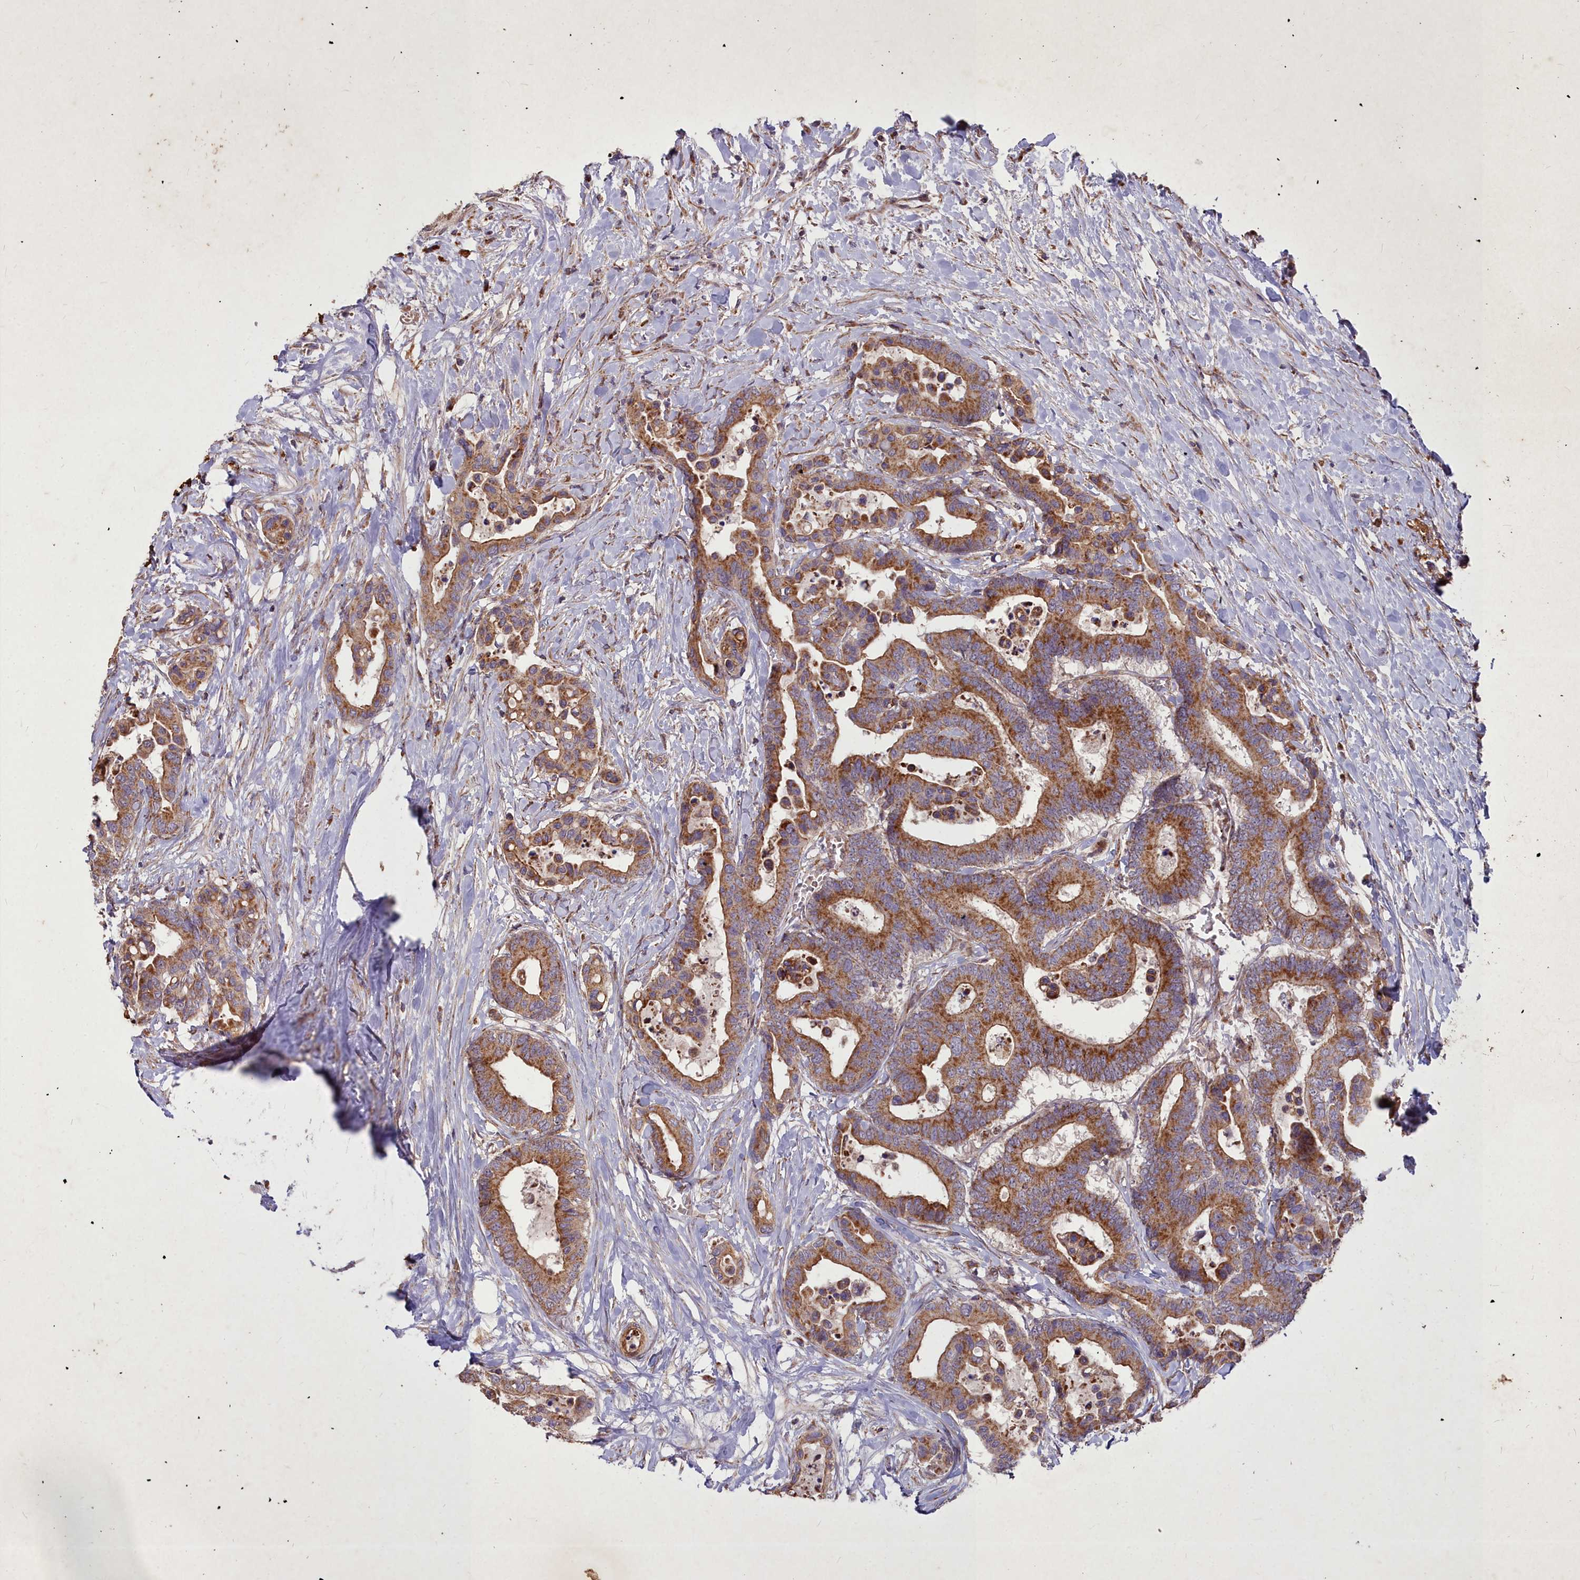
{"staining": {"intensity": "moderate", "quantity": ">75%", "location": "cytoplasmic/membranous"}, "tissue": "colorectal cancer", "cell_type": "Tumor cells", "image_type": "cancer", "snomed": [{"axis": "morphology", "description": "Normal tissue, NOS"}, {"axis": "morphology", "description": "Adenocarcinoma, NOS"}, {"axis": "topography", "description": "Colon"}], "caption": "Brown immunohistochemical staining in human colorectal cancer (adenocarcinoma) displays moderate cytoplasmic/membranous staining in about >75% of tumor cells. (Stains: DAB (3,3'-diaminobenzidine) in brown, nuclei in blue, Microscopy: brightfield microscopy at high magnification).", "gene": "COX11", "patient": {"sex": "male", "age": 82}}